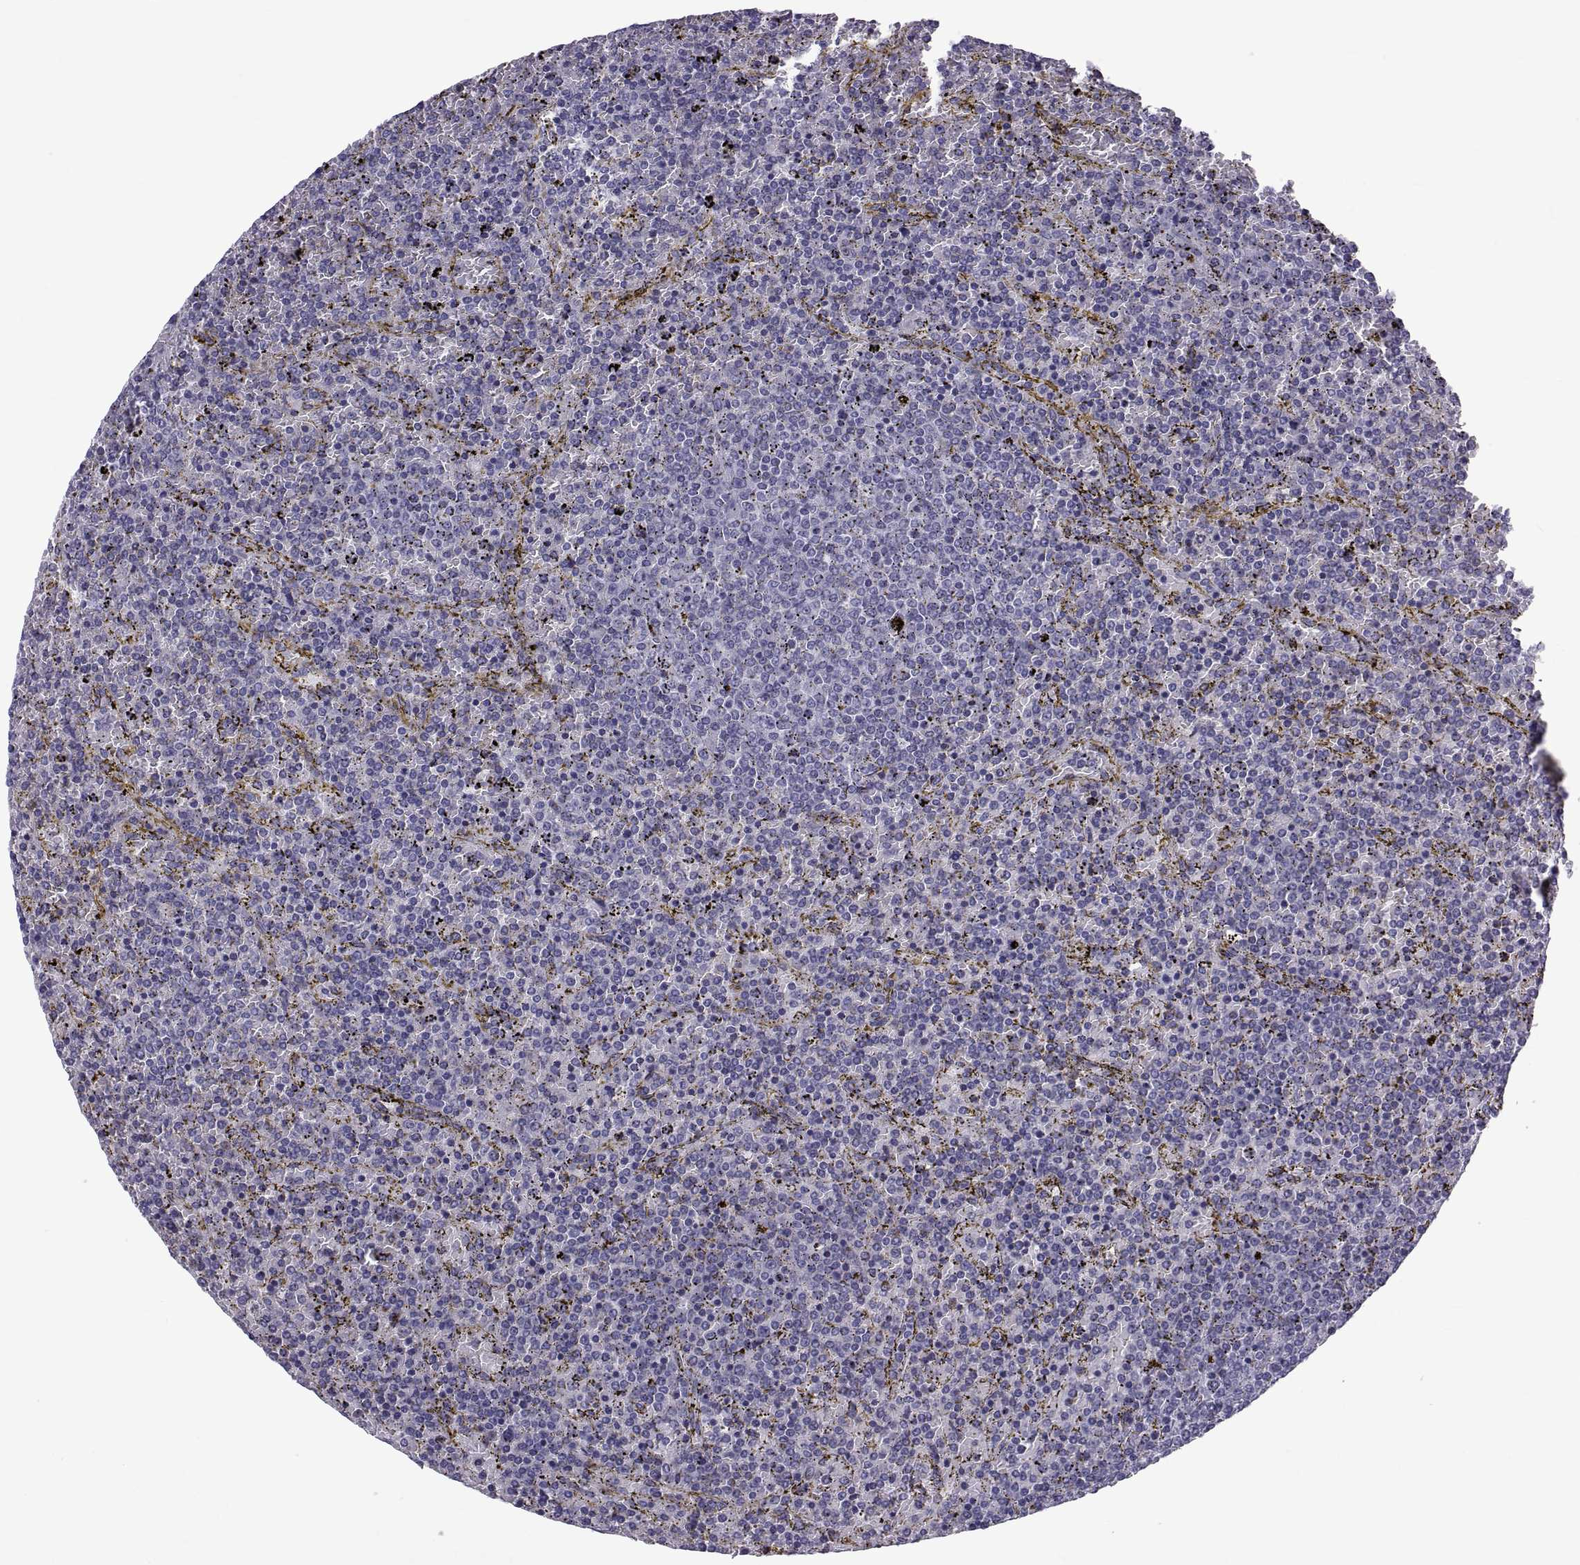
{"staining": {"intensity": "negative", "quantity": "none", "location": "none"}, "tissue": "lymphoma", "cell_type": "Tumor cells", "image_type": "cancer", "snomed": [{"axis": "morphology", "description": "Malignant lymphoma, non-Hodgkin's type, Low grade"}, {"axis": "topography", "description": "Spleen"}], "caption": "A high-resolution image shows IHC staining of low-grade malignant lymphoma, non-Hodgkin's type, which reveals no significant positivity in tumor cells.", "gene": "MAGEB1", "patient": {"sex": "female", "age": 77}}